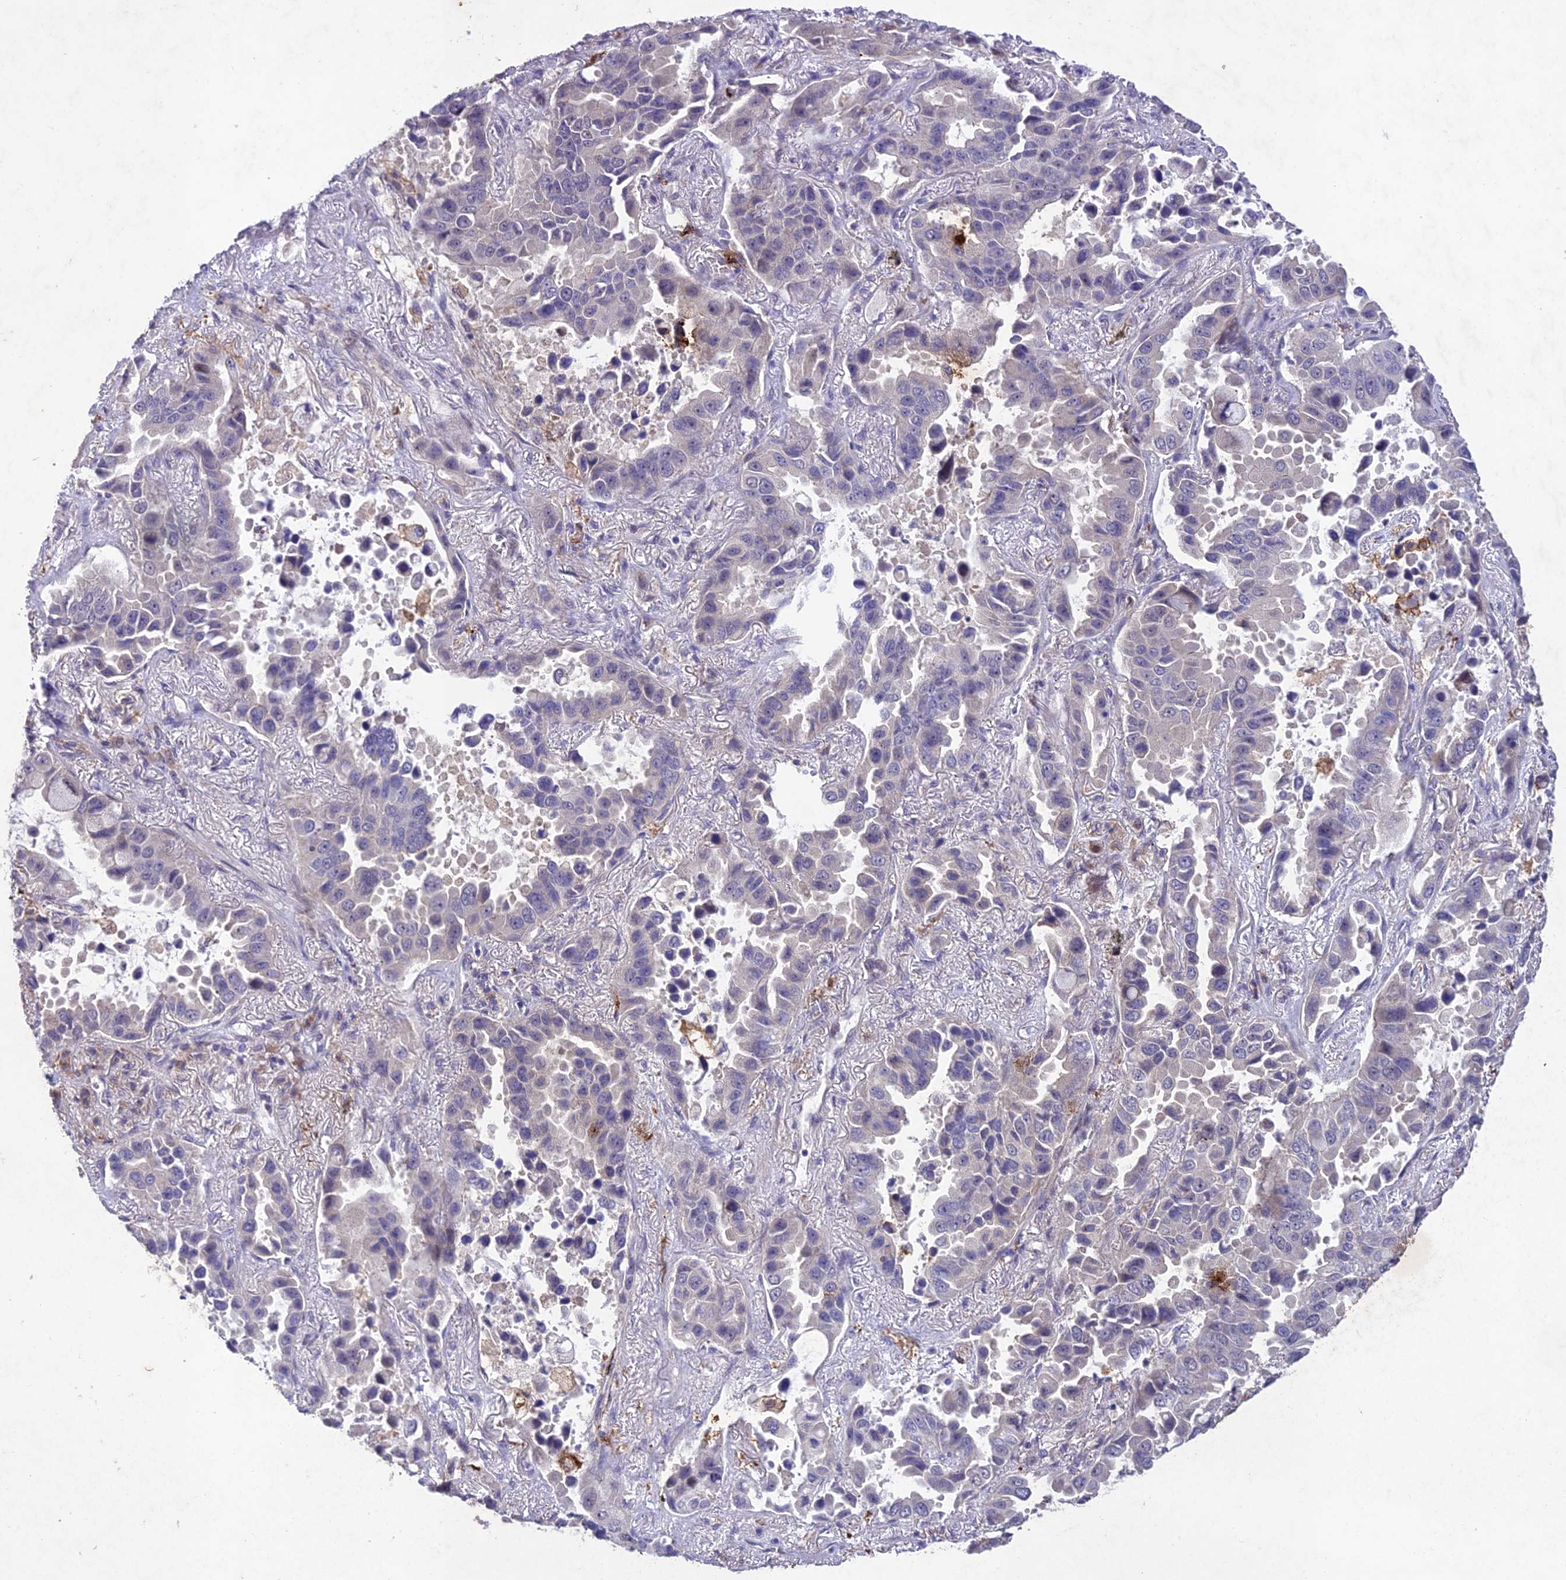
{"staining": {"intensity": "negative", "quantity": "none", "location": "none"}, "tissue": "lung cancer", "cell_type": "Tumor cells", "image_type": "cancer", "snomed": [{"axis": "morphology", "description": "Adenocarcinoma, NOS"}, {"axis": "topography", "description": "Lung"}], "caption": "DAB immunohistochemical staining of human lung cancer displays no significant positivity in tumor cells. Brightfield microscopy of immunohistochemistry (IHC) stained with DAB (brown) and hematoxylin (blue), captured at high magnification.", "gene": "ANKRD52", "patient": {"sex": "male", "age": 64}}